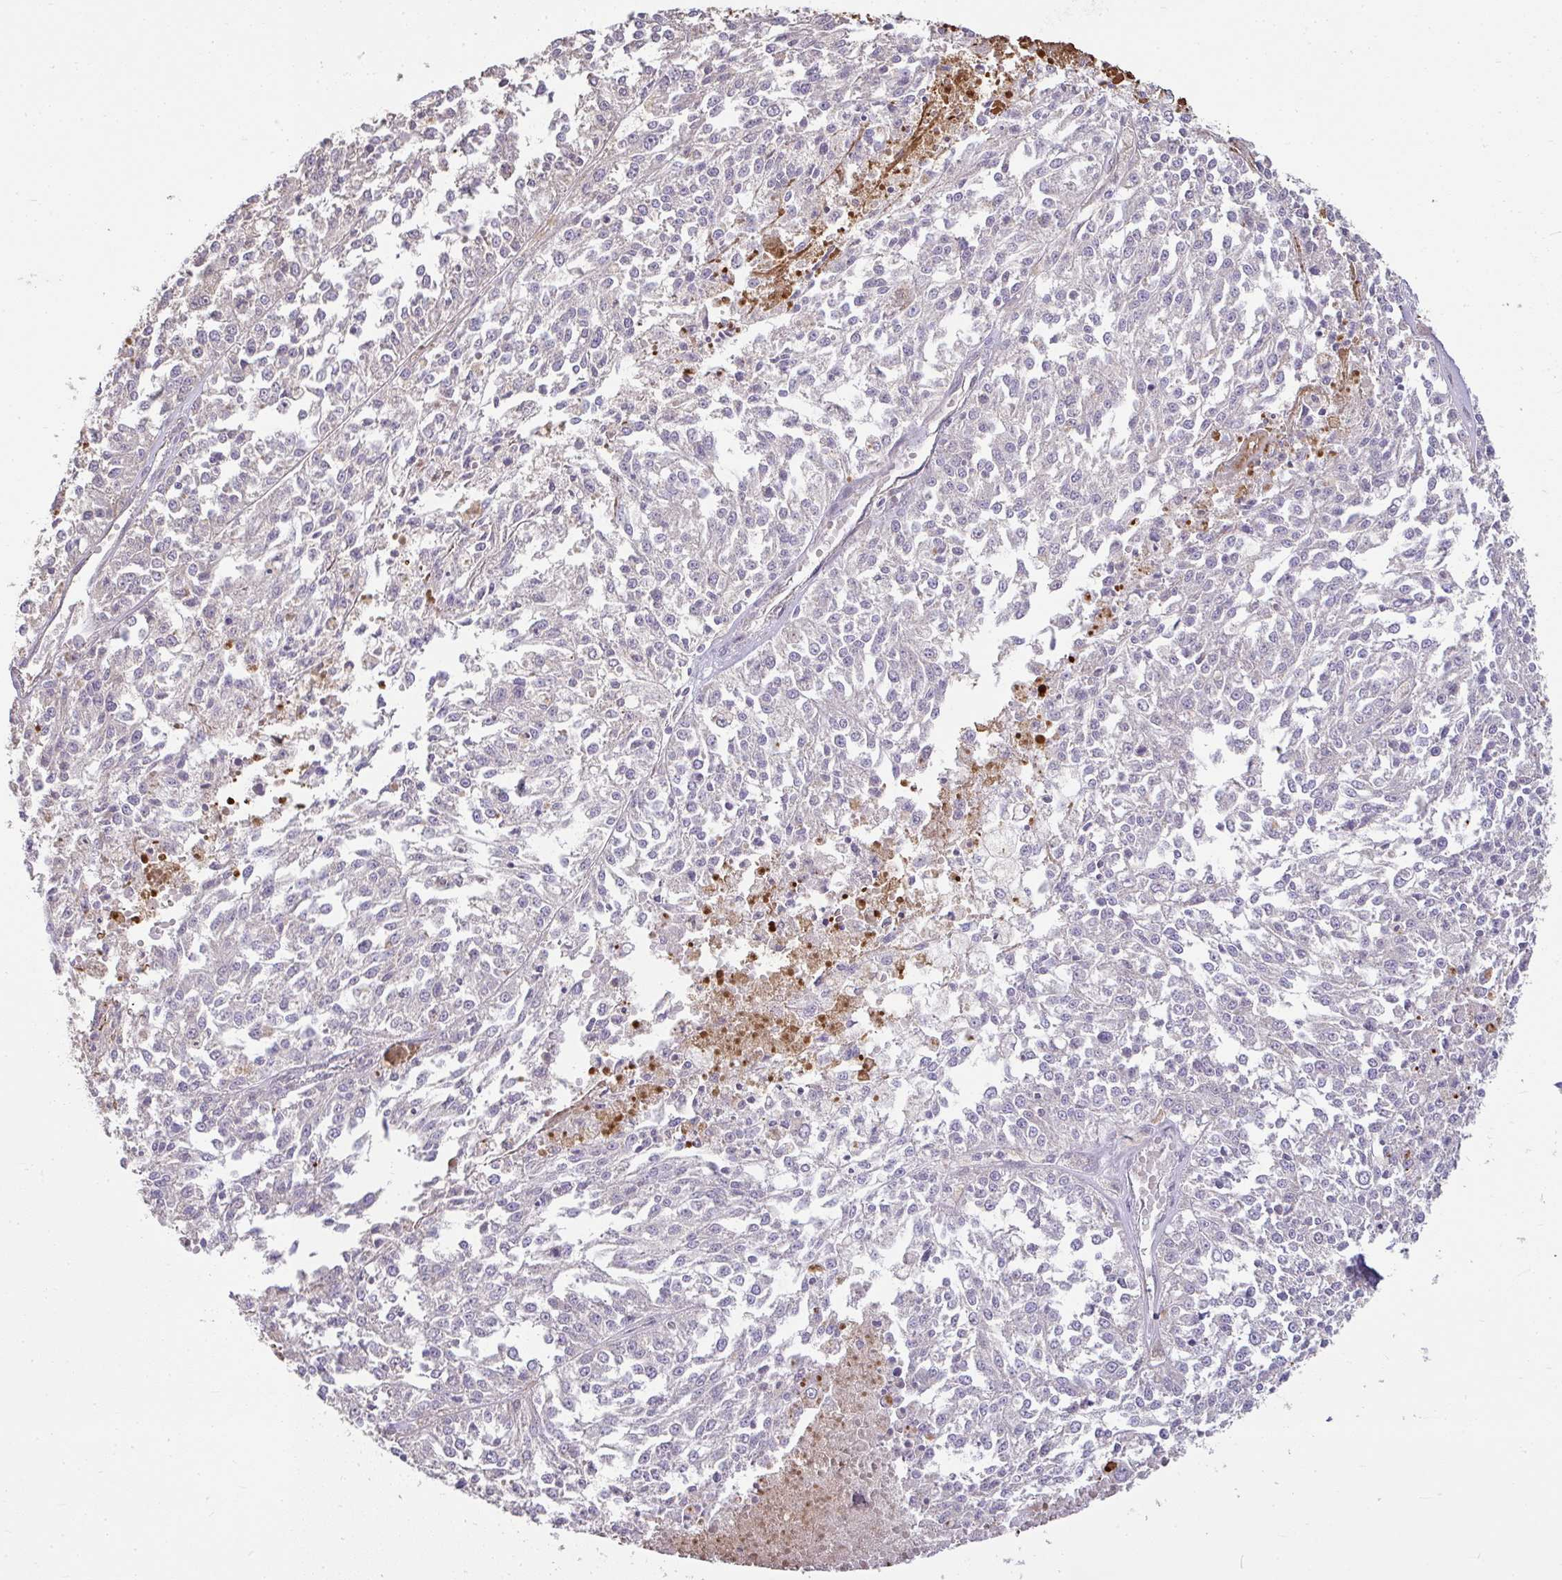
{"staining": {"intensity": "negative", "quantity": "none", "location": "none"}, "tissue": "melanoma", "cell_type": "Tumor cells", "image_type": "cancer", "snomed": [{"axis": "morphology", "description": "Malignant melanoma, NOS"}, {"axis": "topography", "description": "Skin"}], "caption": "Human malignant melanoma stained for a protein using immunohistochemistry displays no expression in tumor cells.", "gene": "BRINP3", "patient": {"sex": "female", "age": 64}}